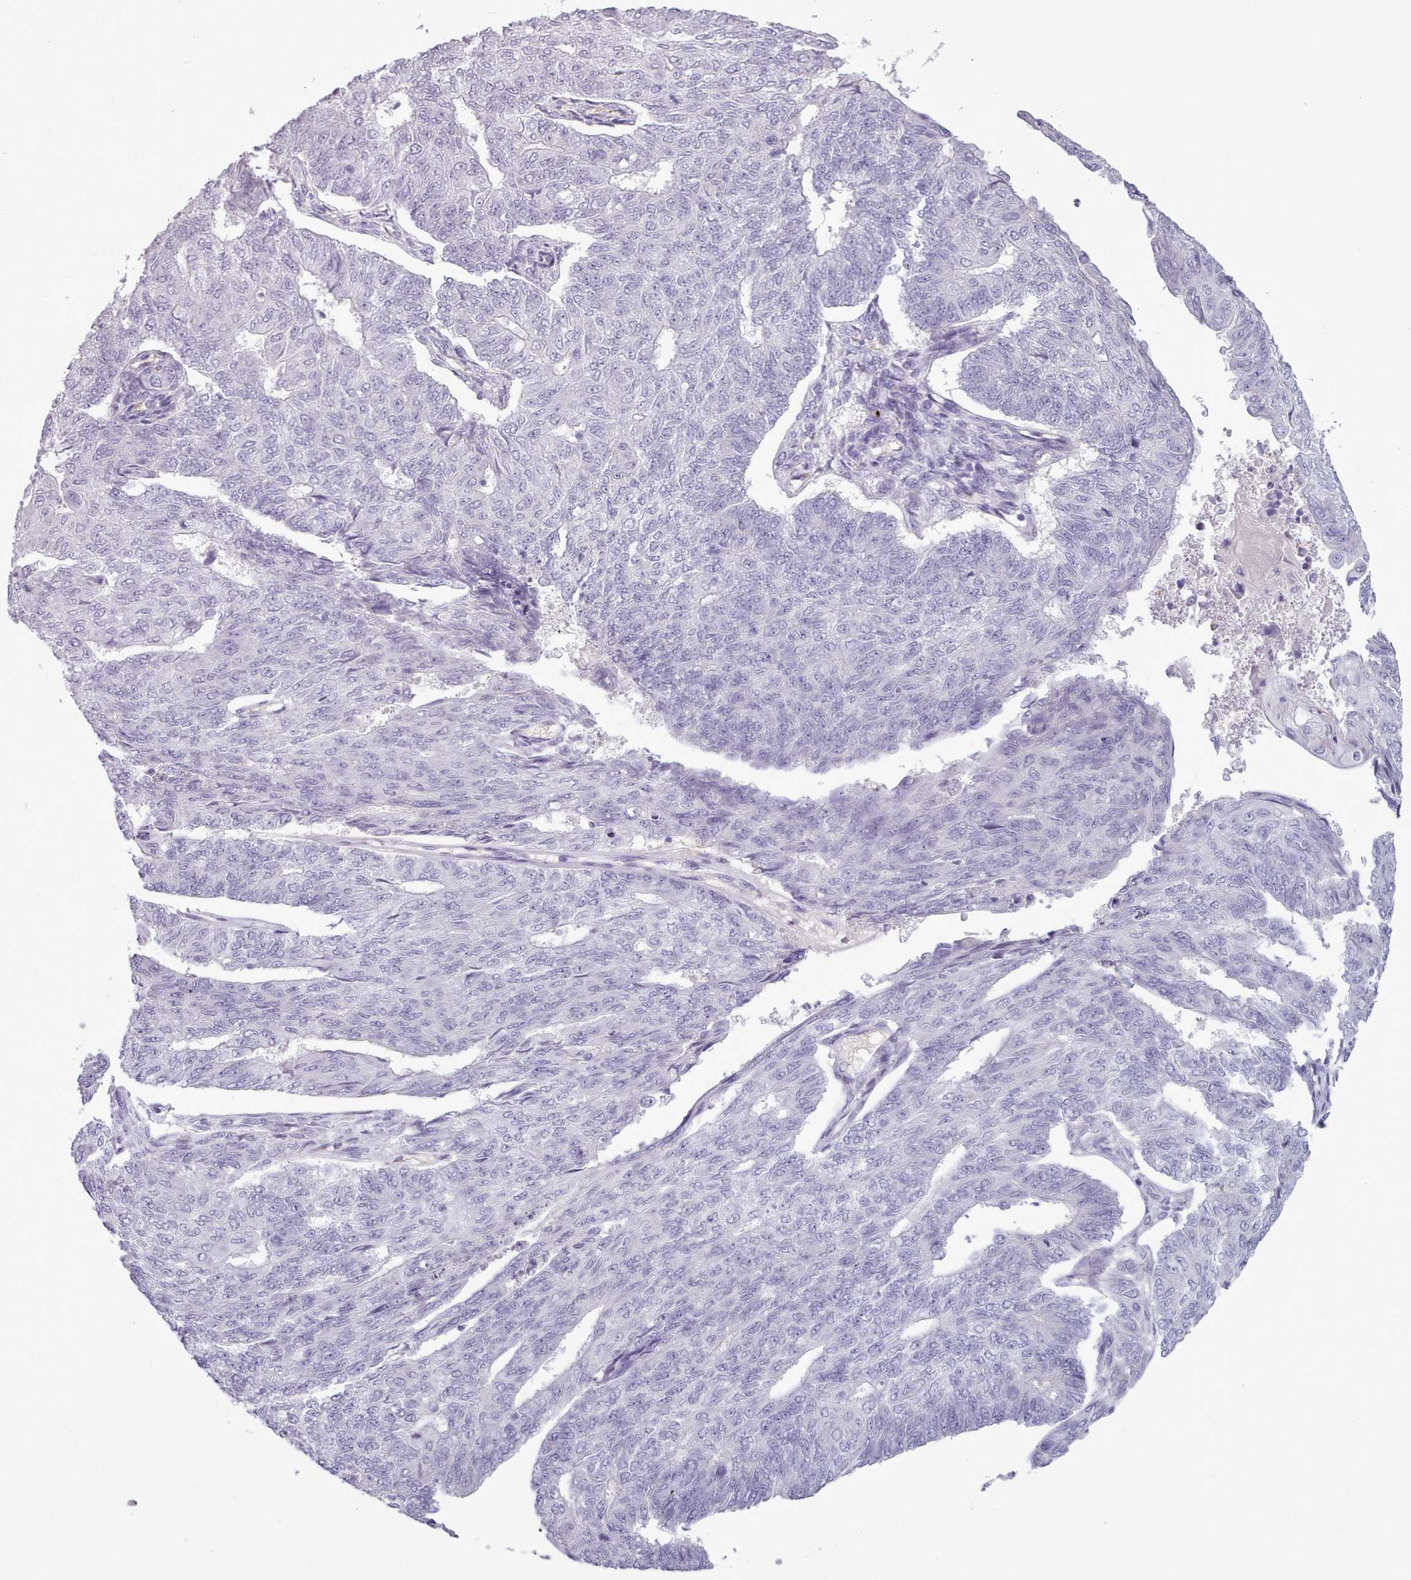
{"staining": {"intensity": "negative", "quantity": "none", "location": "none"}, "tissue": "endometrial cancer", "cell_type": "Tumor cells", "image_type": "cancer", "snomed": [{"axis": "morphology", "description": "Adenocarcinoma, NOS"}, {"axis": "topography", "description": "Endometrium"}], "caption": "Tumor cells show no significant protein expression in endometrial cancer (adenocarcinoma). (Immunohistochemistry, brightfield microscopy, high magnification).", "gene": "NDST2", "patient": {"sex": "female", "age": 32}}